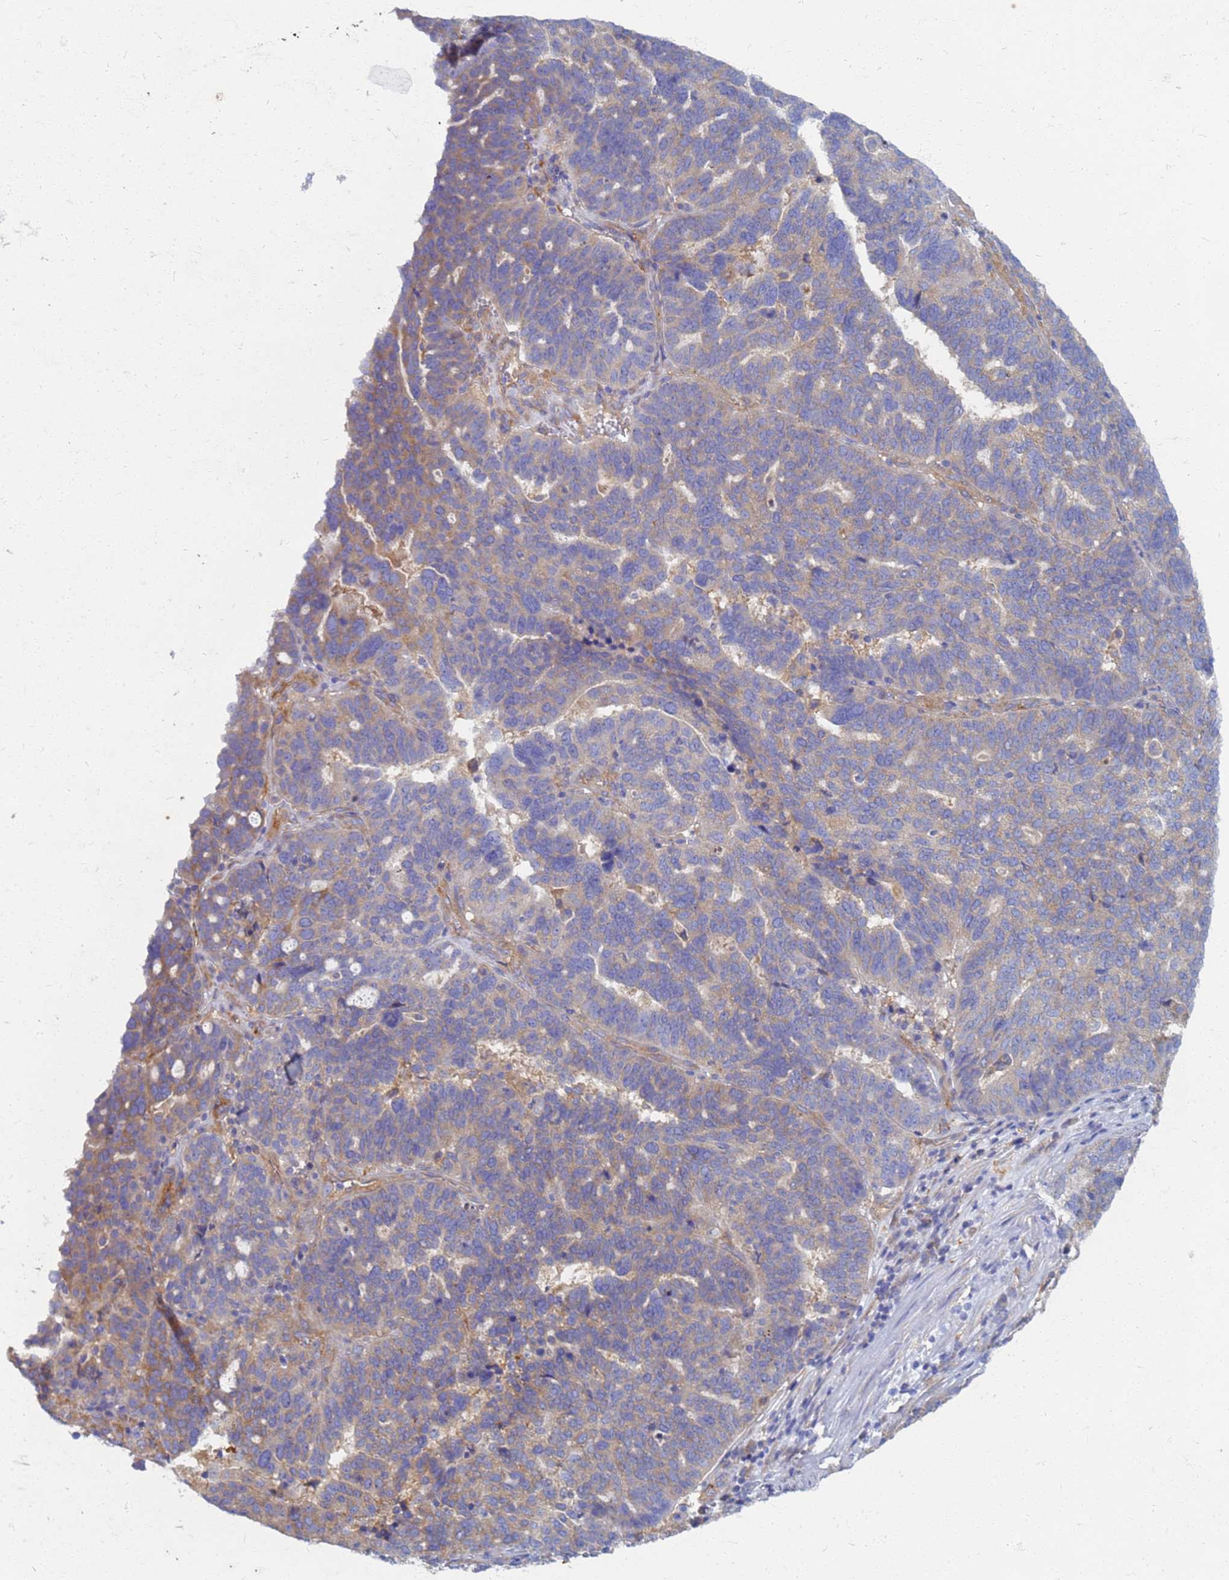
{"staining": {"intensity": "weak", "quantity": "25%-75%", "location": "cytoplasmic/membranous"}, "tissue": "ovarian cancer", "cell_type": "Tumor cells", "image_type": "cancer", "snomed": [{"axis": "morphology", "description": "Cystadenocarcinoma, serous, NOS"}, {"axis": "topography", "description": "Ovary"}], "caption": "IHC staining of ovarian serous cystadenocarcinoma, which shows low levels of weak cytoplasmic/membranous expression in approximately 25%-75% of tumor cells indicating weak cytoplasmic/membranous protein staining. The staining was performed using DAB (brown) for protein detection and nuclei were counterstained in hematoxylin (blue).", "gene": "EEA1", "patient": {"sex": "female", "age": 59}}